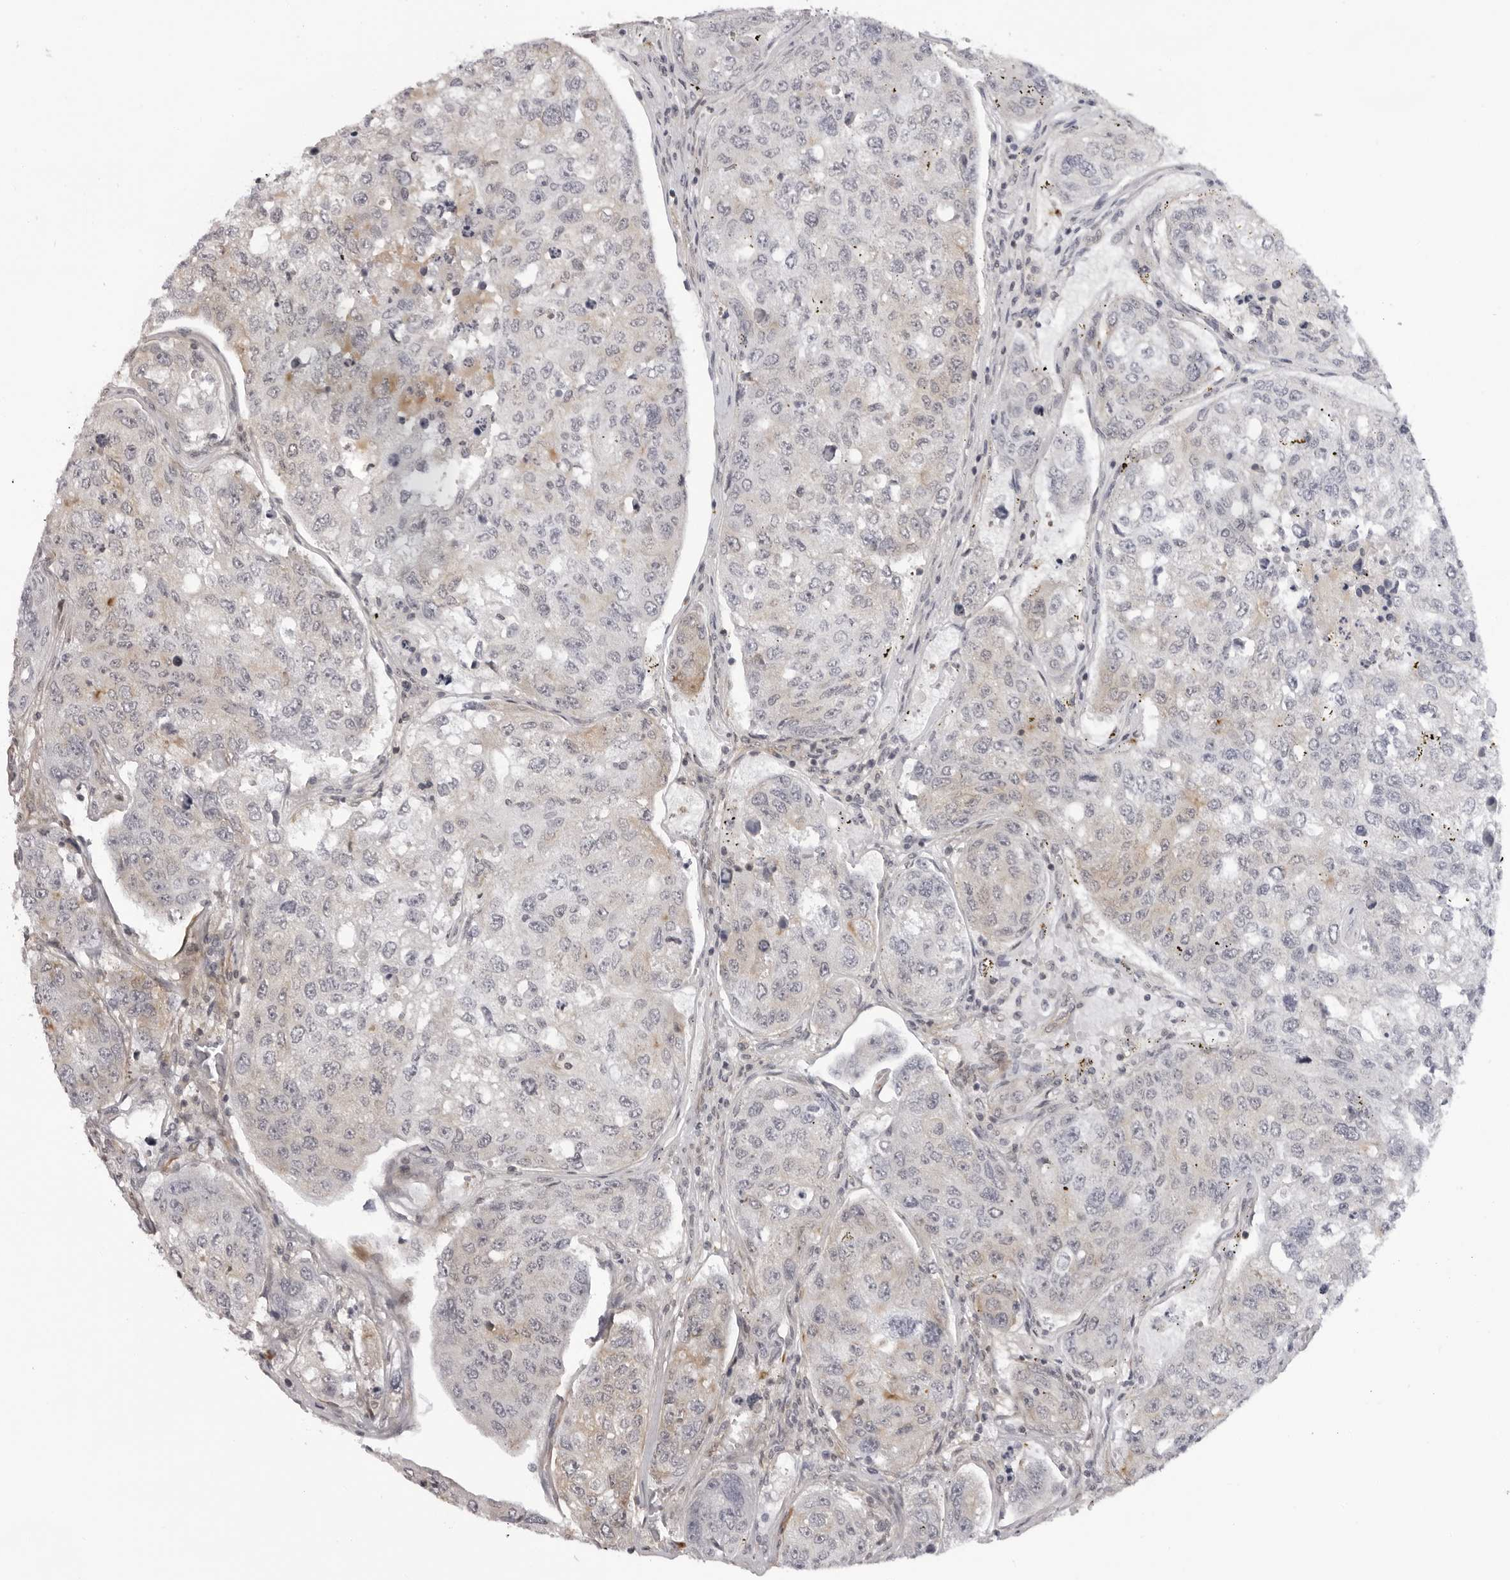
{"staining": {"intensity": "weak", "quantity": "<25%", "location": "cytoplasmic/membranous"}, "tissue": "urothelial cancer", "cell_type": "Tumor cells", "image_type": "cancer", "snomed": [{"axis": "morphology", "description": "Urothelial carcinoma, High grade"}, {"axis": "topography", "description": "Lymph node"}, {"axis": "topography", "description": "Urinary bladder"}], "caption": "This is a image of immunohistochemistry staining of urothelial carcinoma (high-grade), which shows no staining in tumor cells.", "gene": "SRGAP2", "patient": {"sex": "male", "age": 51}}